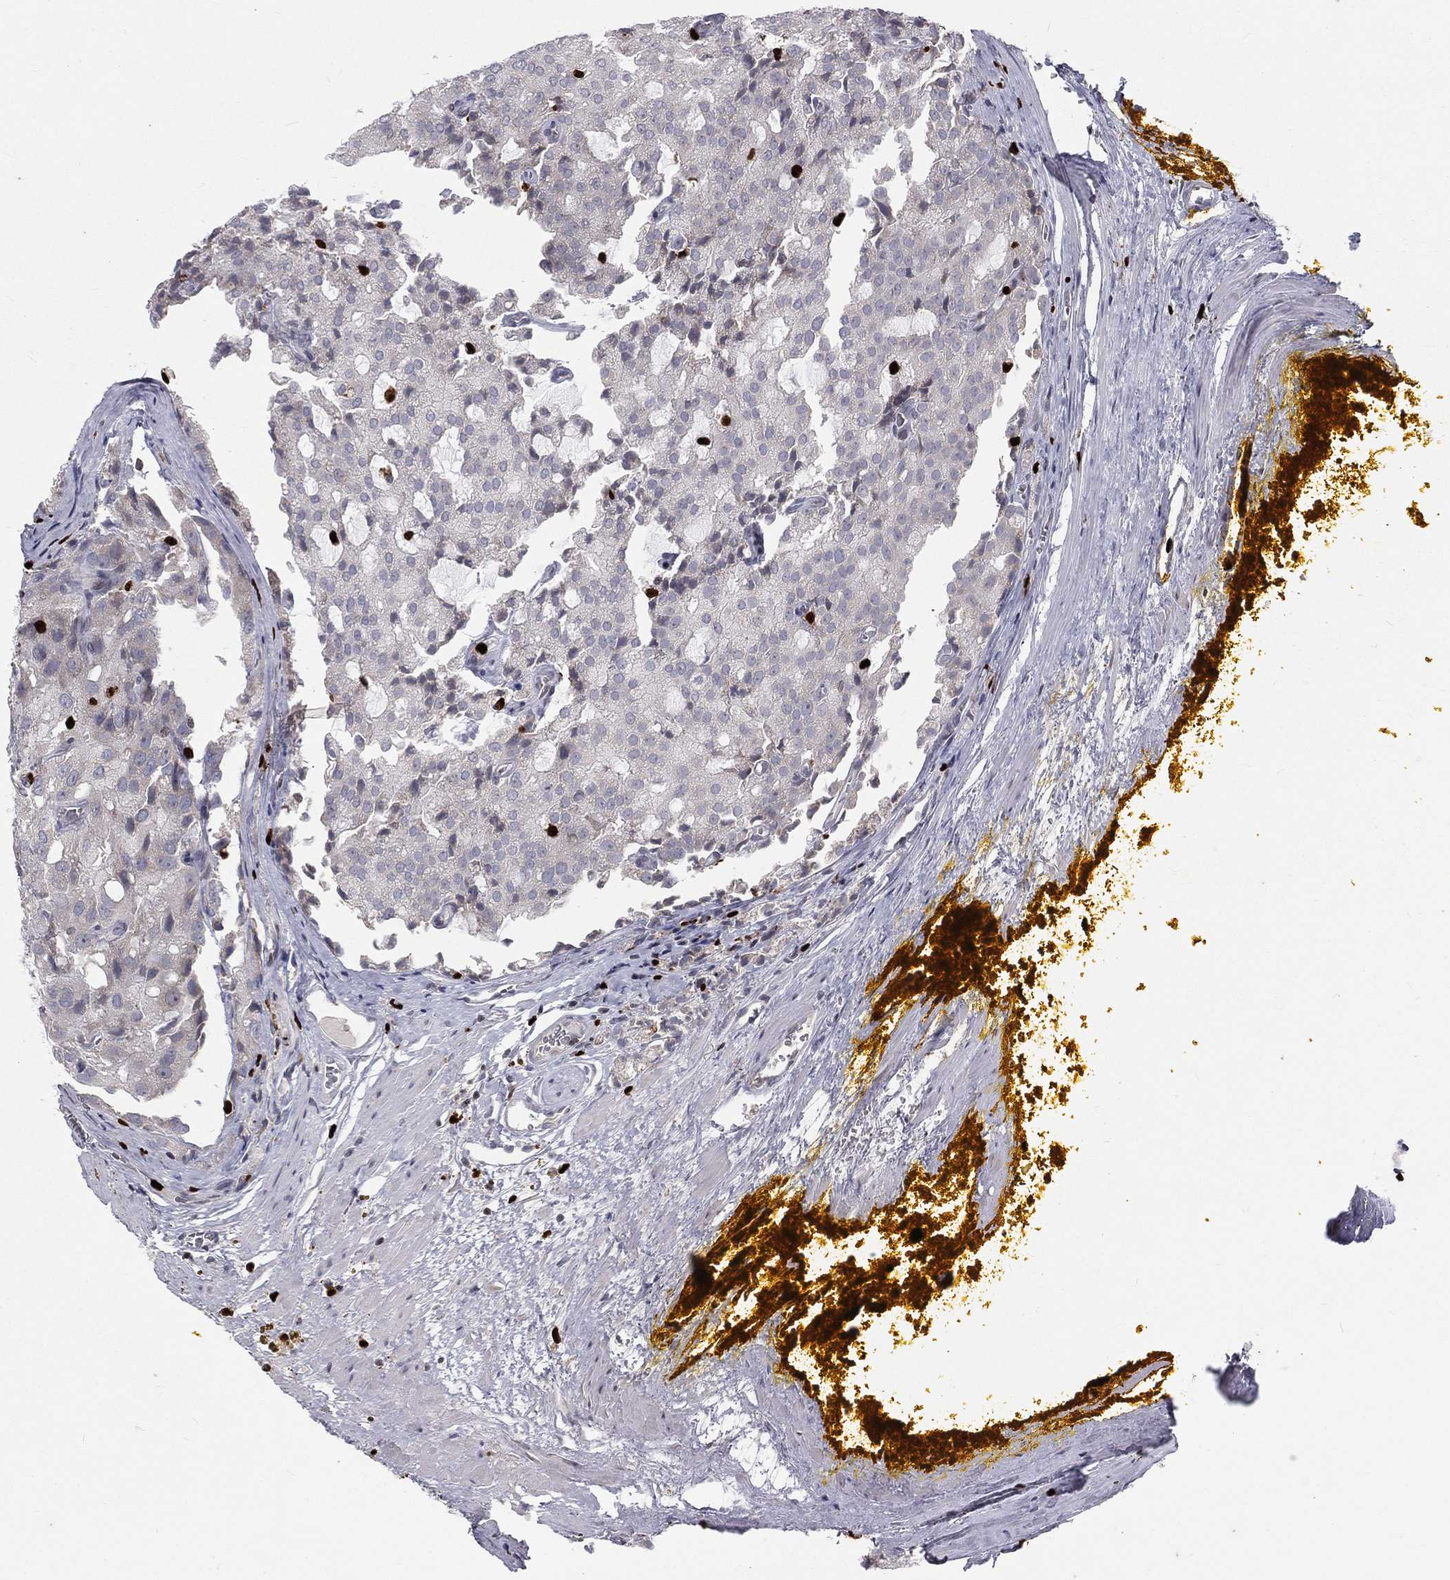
{"staining": {"intensity": "negative", "quantity": "none", "location": "none"}, "tissue": "prostate cancer", "cell_type": "Tumor cells", "image_type": "cancer", "snomed": [{"axis": "morphology", "description": "Adenocarcinoma, NOS"}, {"axis": "topography", "description": "Prostate and seminal vesicle, NOS"}, {"axis": "topography", "description": "Prostate"}], "caption": "Histopathology image shows no significant protein staining in tumor cells of prostate adenocarcinoma.", "gene": "MNDA", "patient": {"sex": "male", "age": 67}}